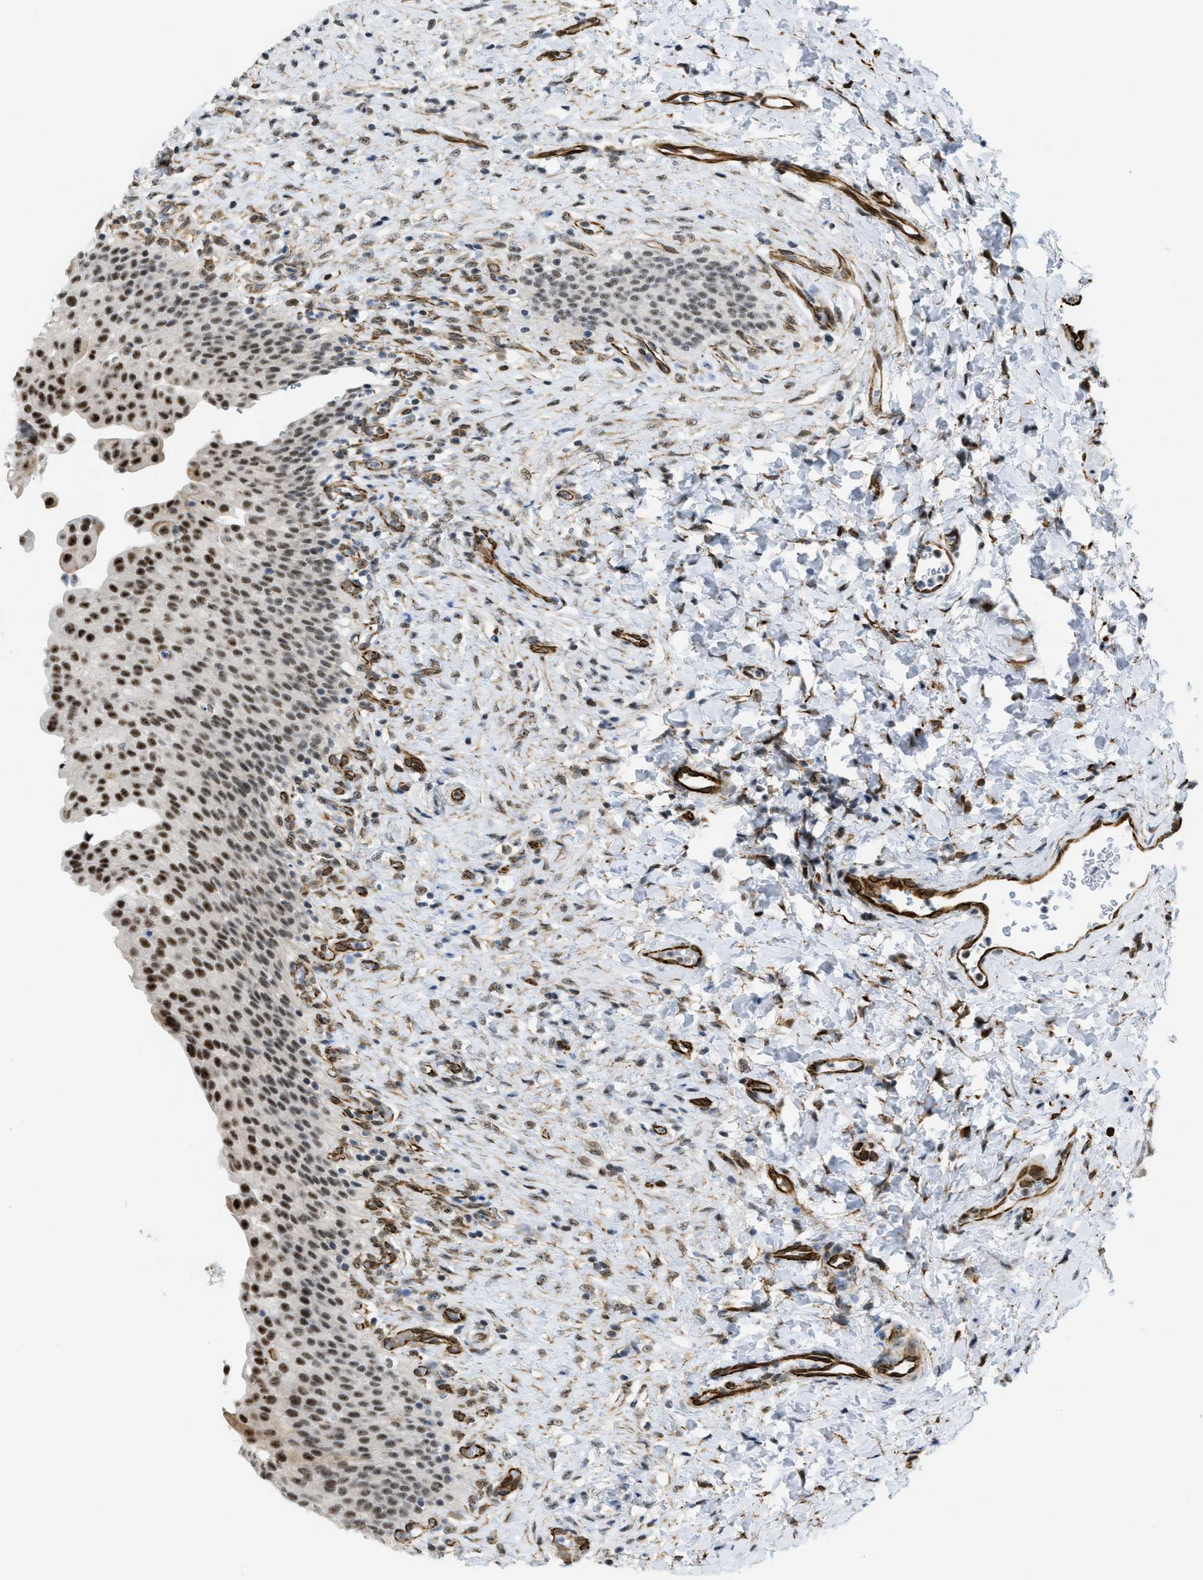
{"staining": {"intensity": "moderate", "quantity": ">75%", "location": "nuclear"}, "tissue": "urinary bladder", "cell_type": "Urothelial cells", "image_type": "normal", "snomed": [{"axis": "morphology", "description": "Urothelial carcinoma, High grade"}, {"axis": "topography", "description": "Urinary bladder"}], "caption": "Urothelial cells show medium levels of moderate nuclear expression in about >75% of cells in unremarkable urinary bladder. (DAB (3,3'-diaminobenzidine) IHC, brown staining for protein, blue staining for nuclei).", "gene": "LRRC8B", "patient": {"sex": "male", "age": 46}}